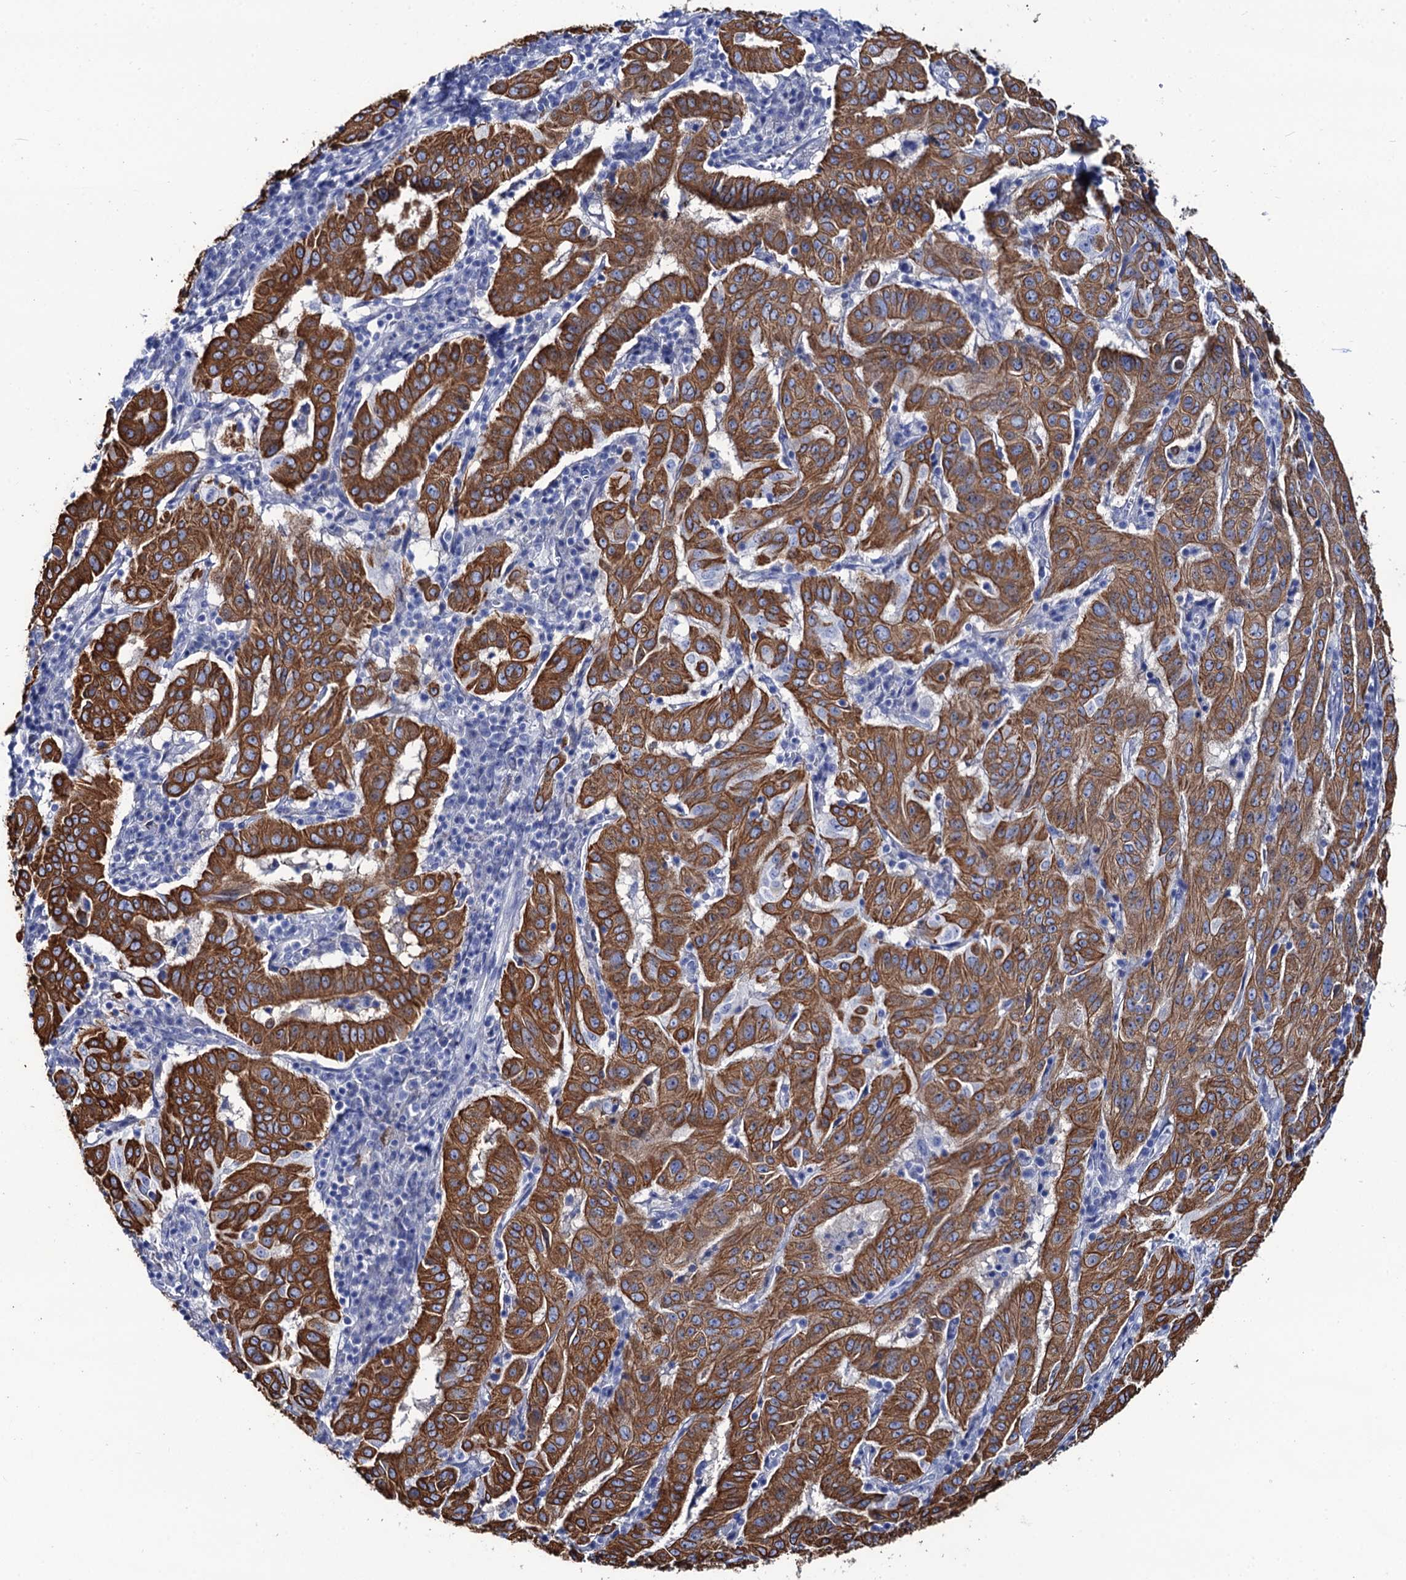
{"staining": {"intensity": "strong", "quantity": ">75%", "location": "cytoplasmic/membranous"}, "tissue": "pancreatic cancer", "cell_type": "Tumor cells", "image_type": "cancer", "snomed": [{"axis": "morphology", "description": "Adenocarcinoma, NOS"}, {"axis": "topography", "description": "Pancreas"}], "caption": "A high-resolution histopathology image shows immunohistochemistry (IHC) staining of pancreatic cancer (adenocarcinoma), which displays strong cytoplasmic/membranous staining in approximately >75% of tumor cells. The protein is shown in brown color, while the nuclei are stained blue.", "gene": "RAB3IP", "patient": {"sex": "male", "age": 63}}